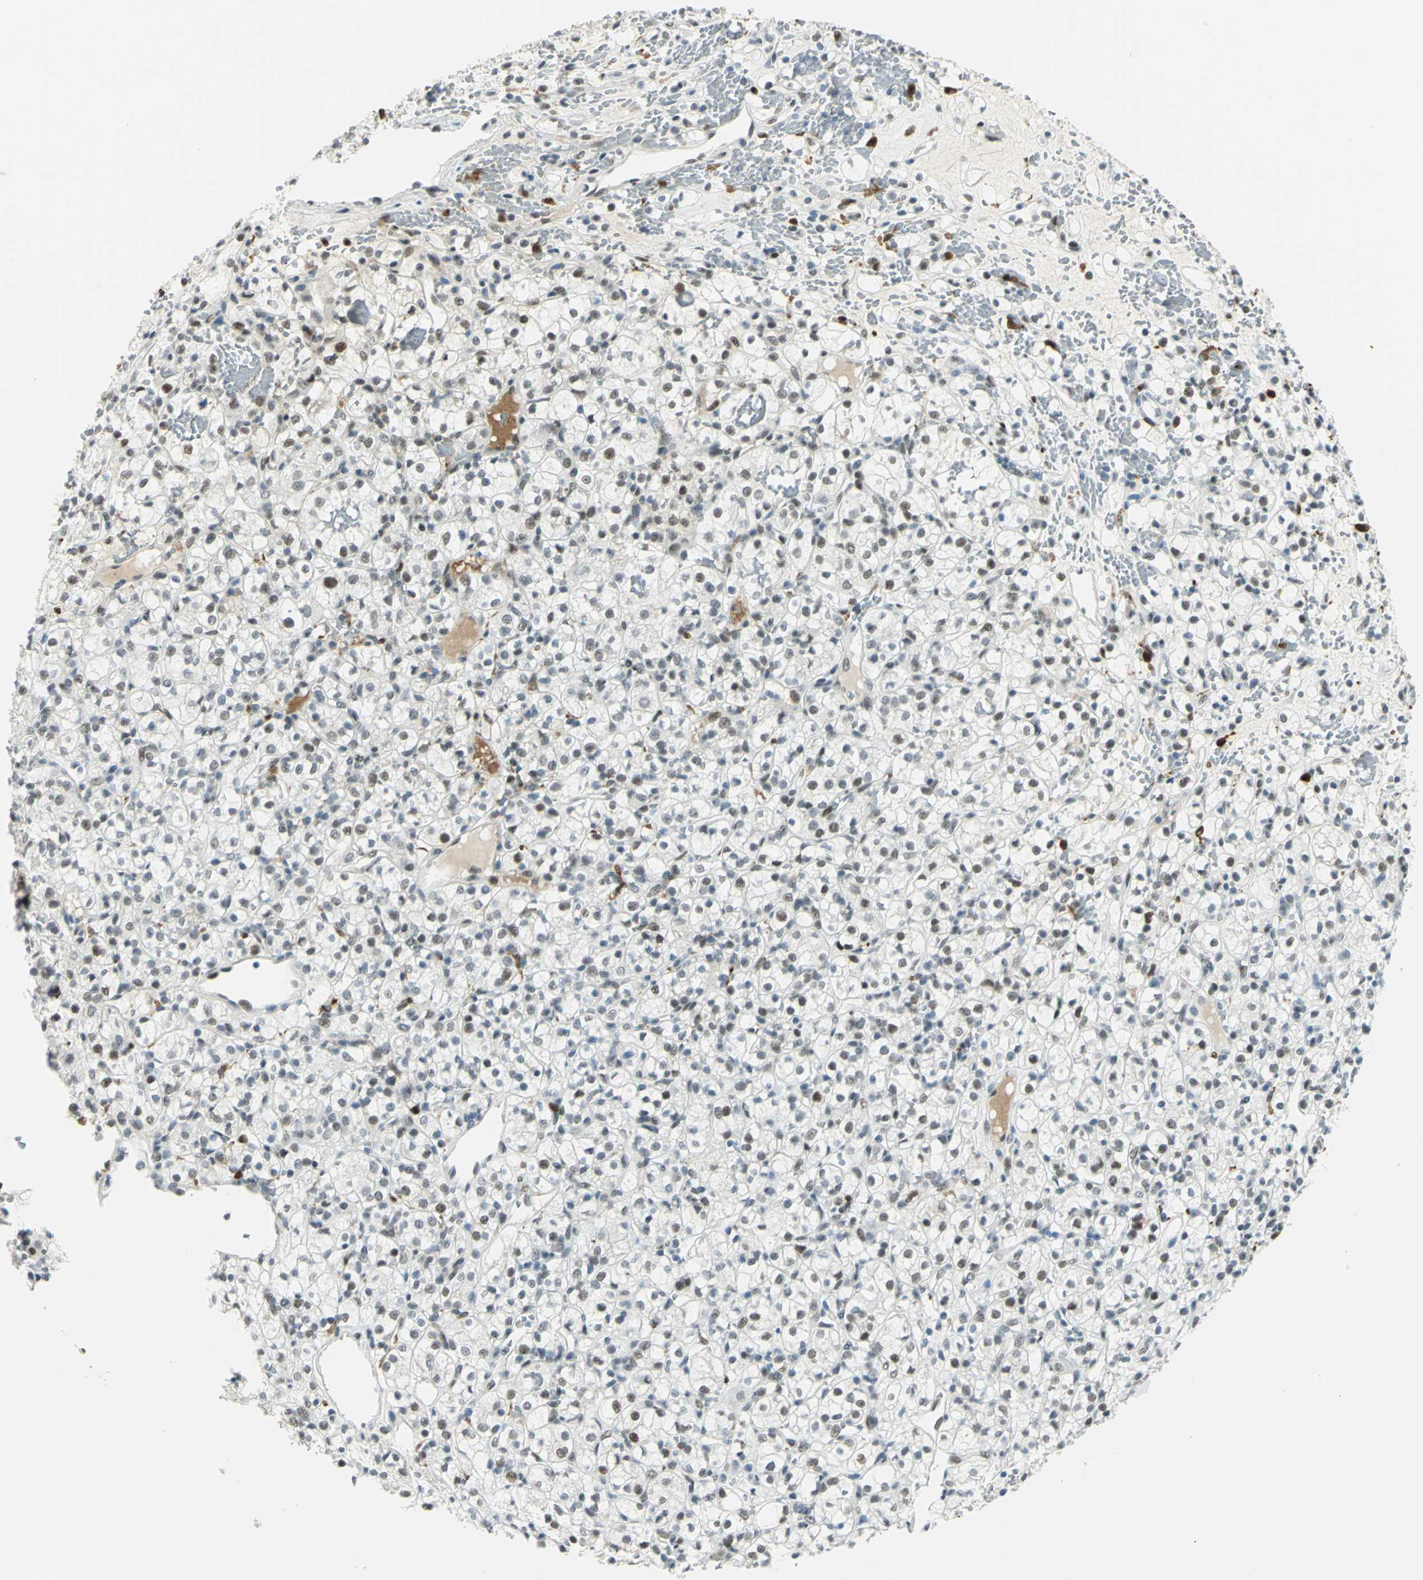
{"staining": {"intensity": "weak", "quantity": "<25%", "location": "nuclear"}, "tissue": "renal cancer", "cell_type": "Tumor cells", "image_type": "cancer", "snomed": [{"axis": "morphology", "description": "Adenocarcinoma, NOS"}, {"axis": "topography", "description": "Kidney"}], "caption": "Image shows no protein expression in tumor cells of renal adenocarcinoma tissue. The staining is performed using DAB (3,3'-diaminobenzidine) brown chromogen with nuclei counter-stained in using hematoxylin.", "gene": "MTMR10", "patient": {"sex": "female", "age": 60}}